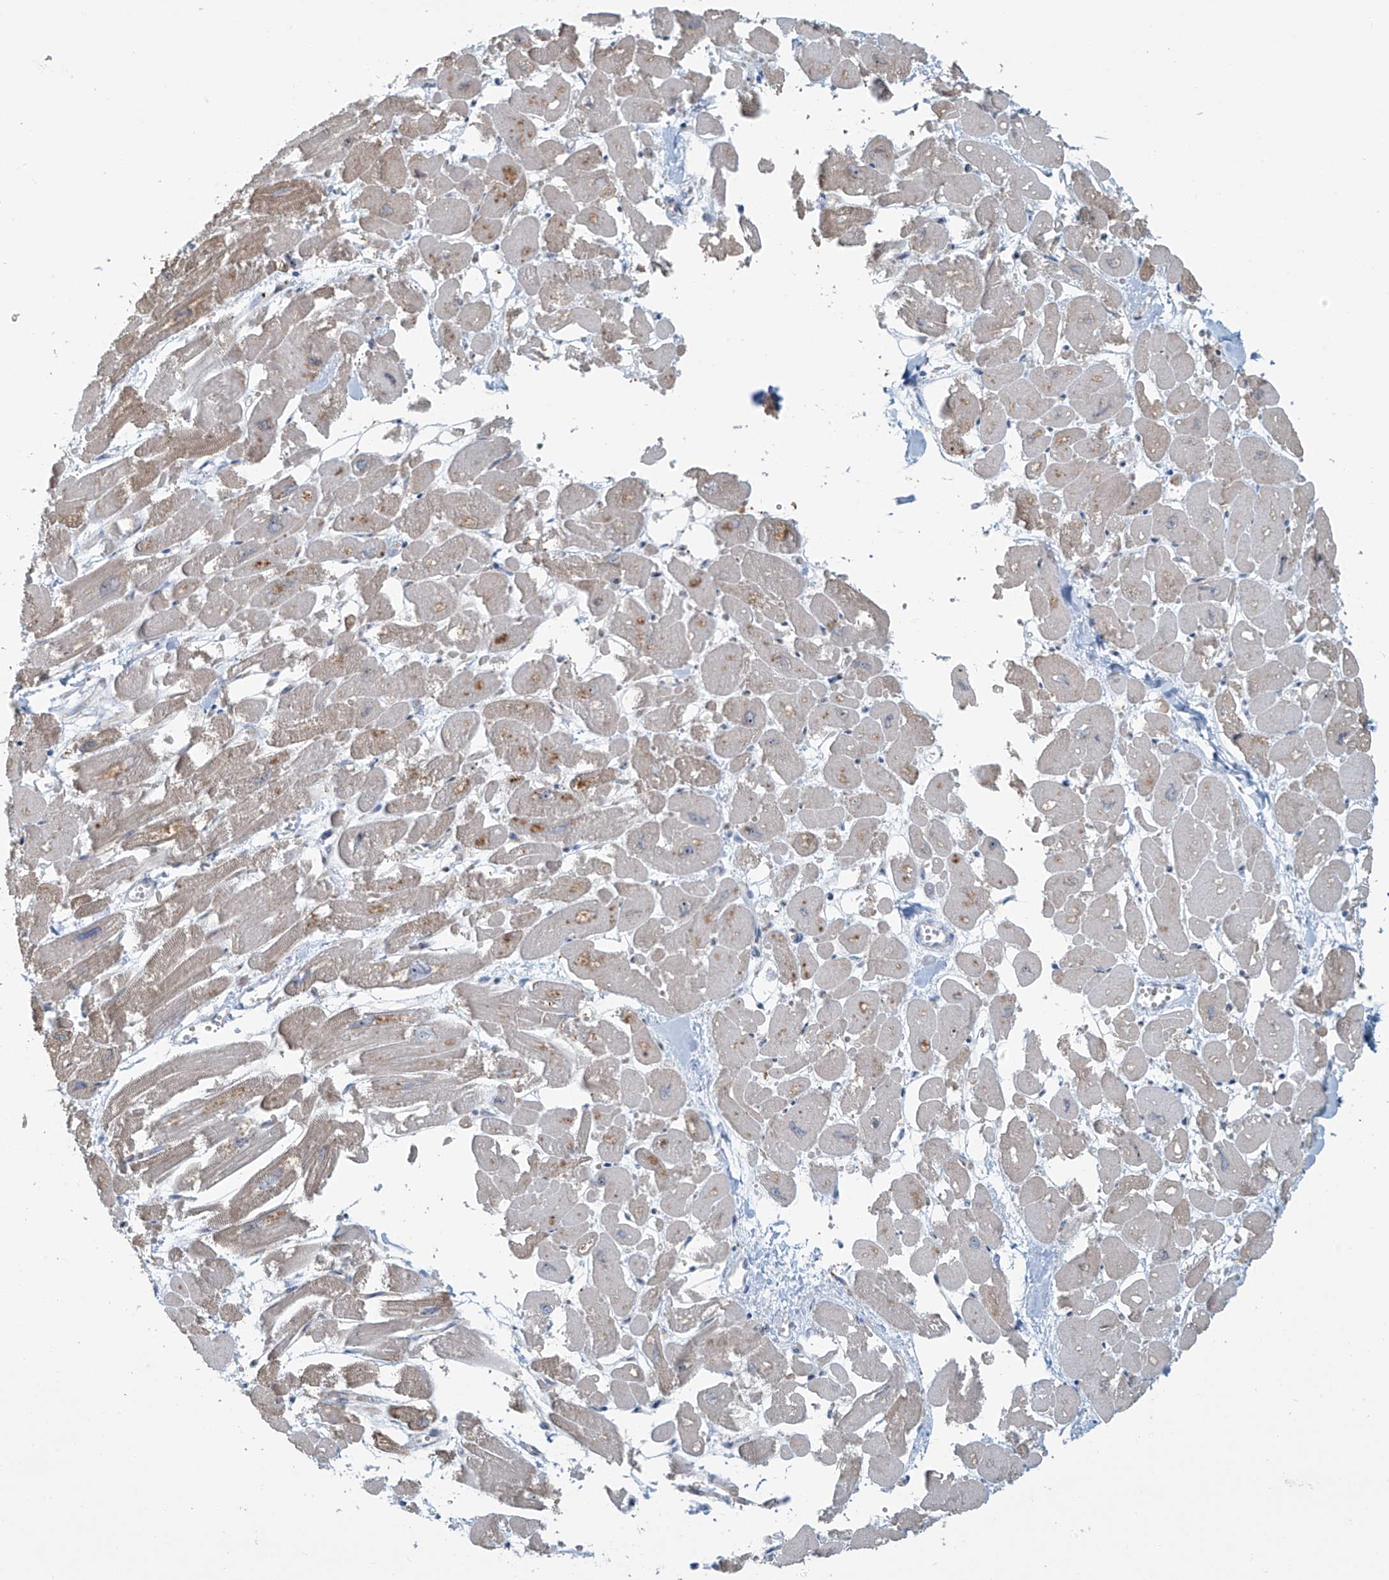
{"staining": {"intensity": "moderate", "quantity": "<25%", "location": "cytoplasmic/membranous"}, "tissue": "heart muscle", "cell_type": "Cardiomyocytes", "image_type": "normal", "snomed": [{"axis": "morphology", "description": "Normal tissue, NOS"}, {"axis": "topography", "description": "Heart"}], "caption": "Heart muscle stained for a protein (brown) shows moderate cytoplasmic/membranous positive expression in approximately <25% of cardiomyocytes.", "gene": "ENSG00000257390", "patient": {"sex": "male", "age": 54}}